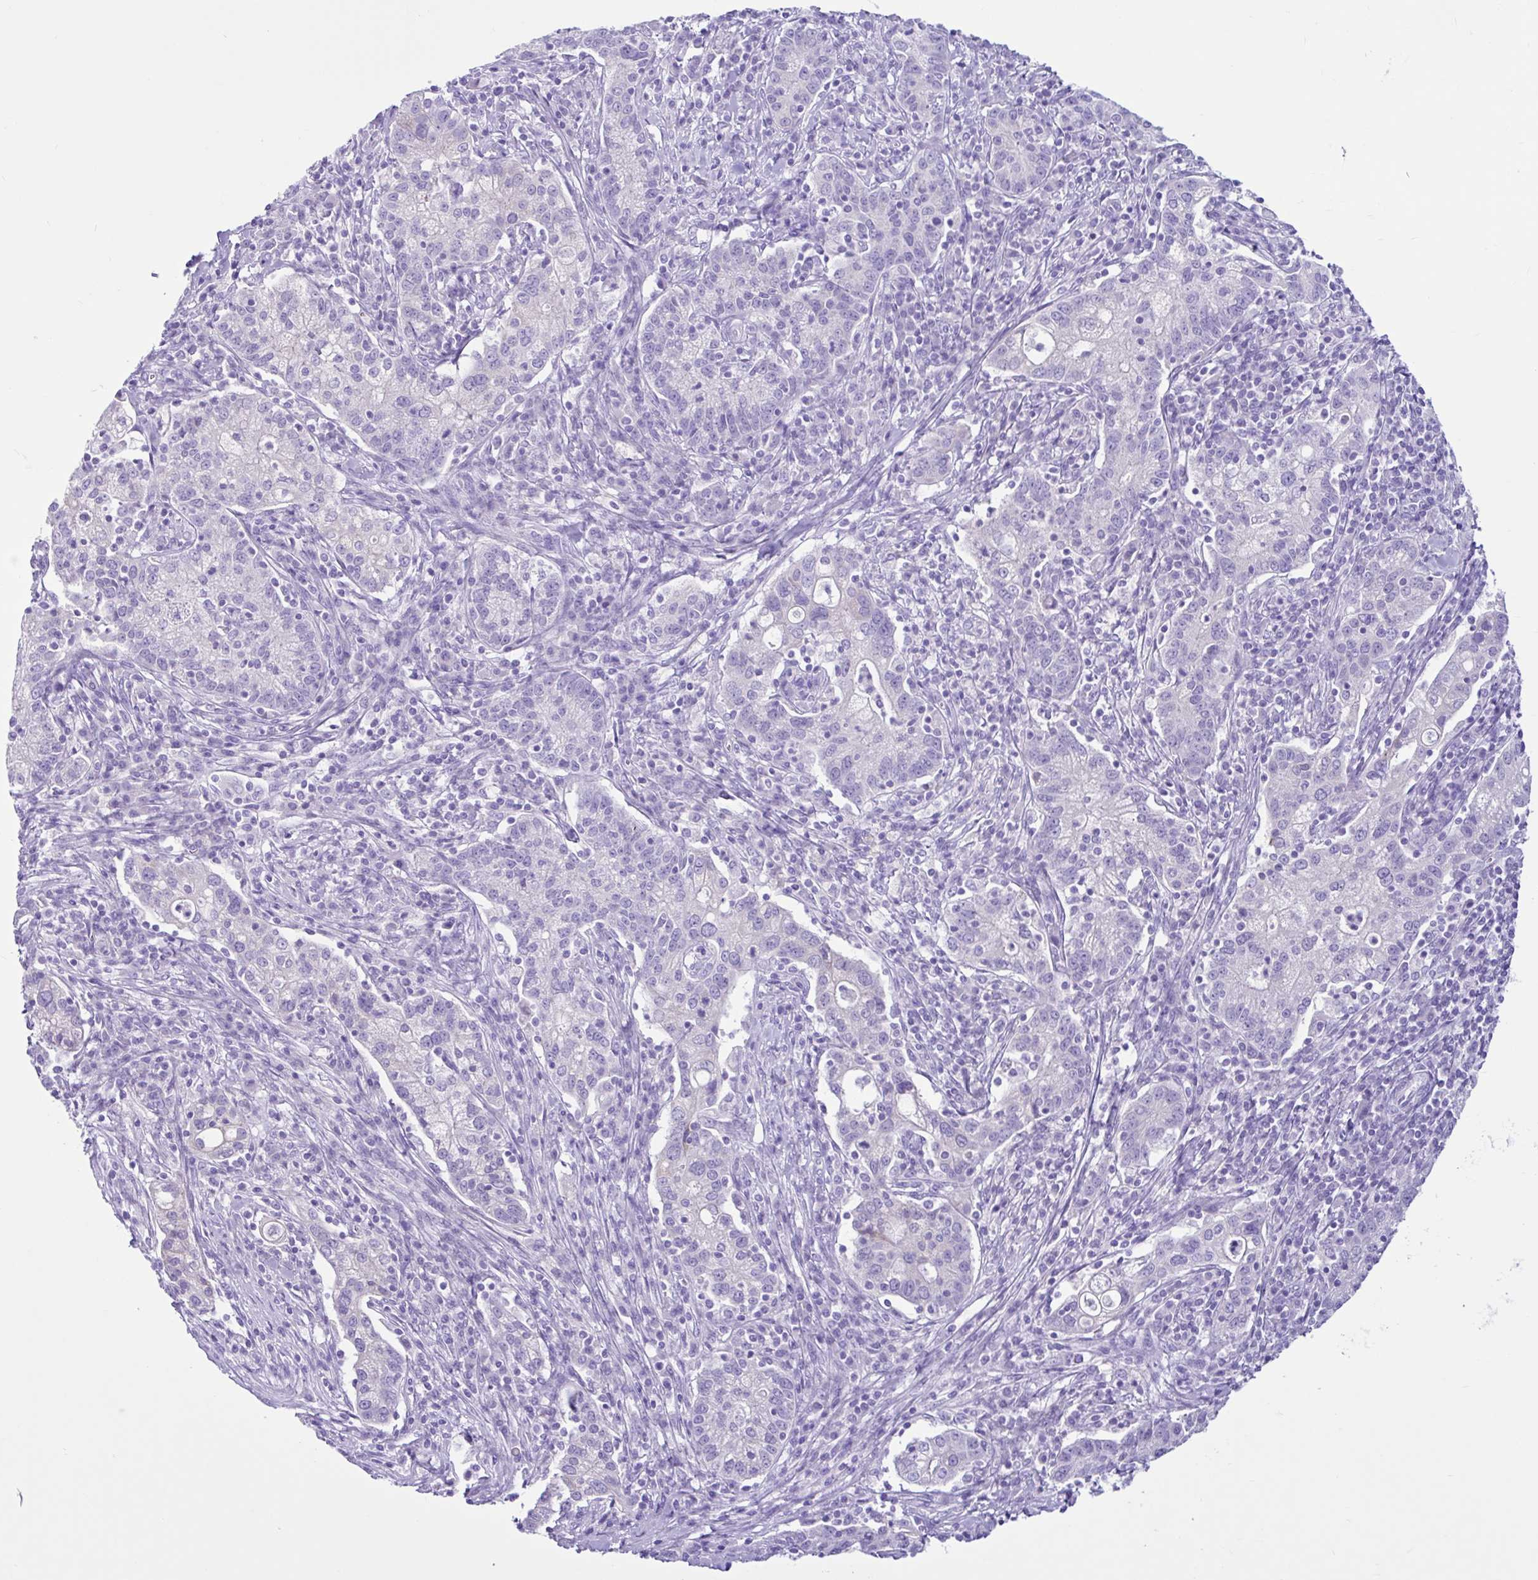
{"staining": {"intensity": "negative", "quantity": "none", "location": "none"}, "tissue": "cervical cancer", "cell_type": "Tumor cells", "image_type": "cancer", "snomed": [{"axis": "morphology", "description": "Normal tissue, NOS"}, {"axis": "morphology", "description": "Adenocarcinoma, NOS"}, {"axis": "topography", "description": "Cervix"}], "caption": "Cervical cancer was stained to show a protein in brown. There is no significant positivity in tumor cells.", "gene": "CYP19A1", "patient": {"sex": "female", "age": 44}}